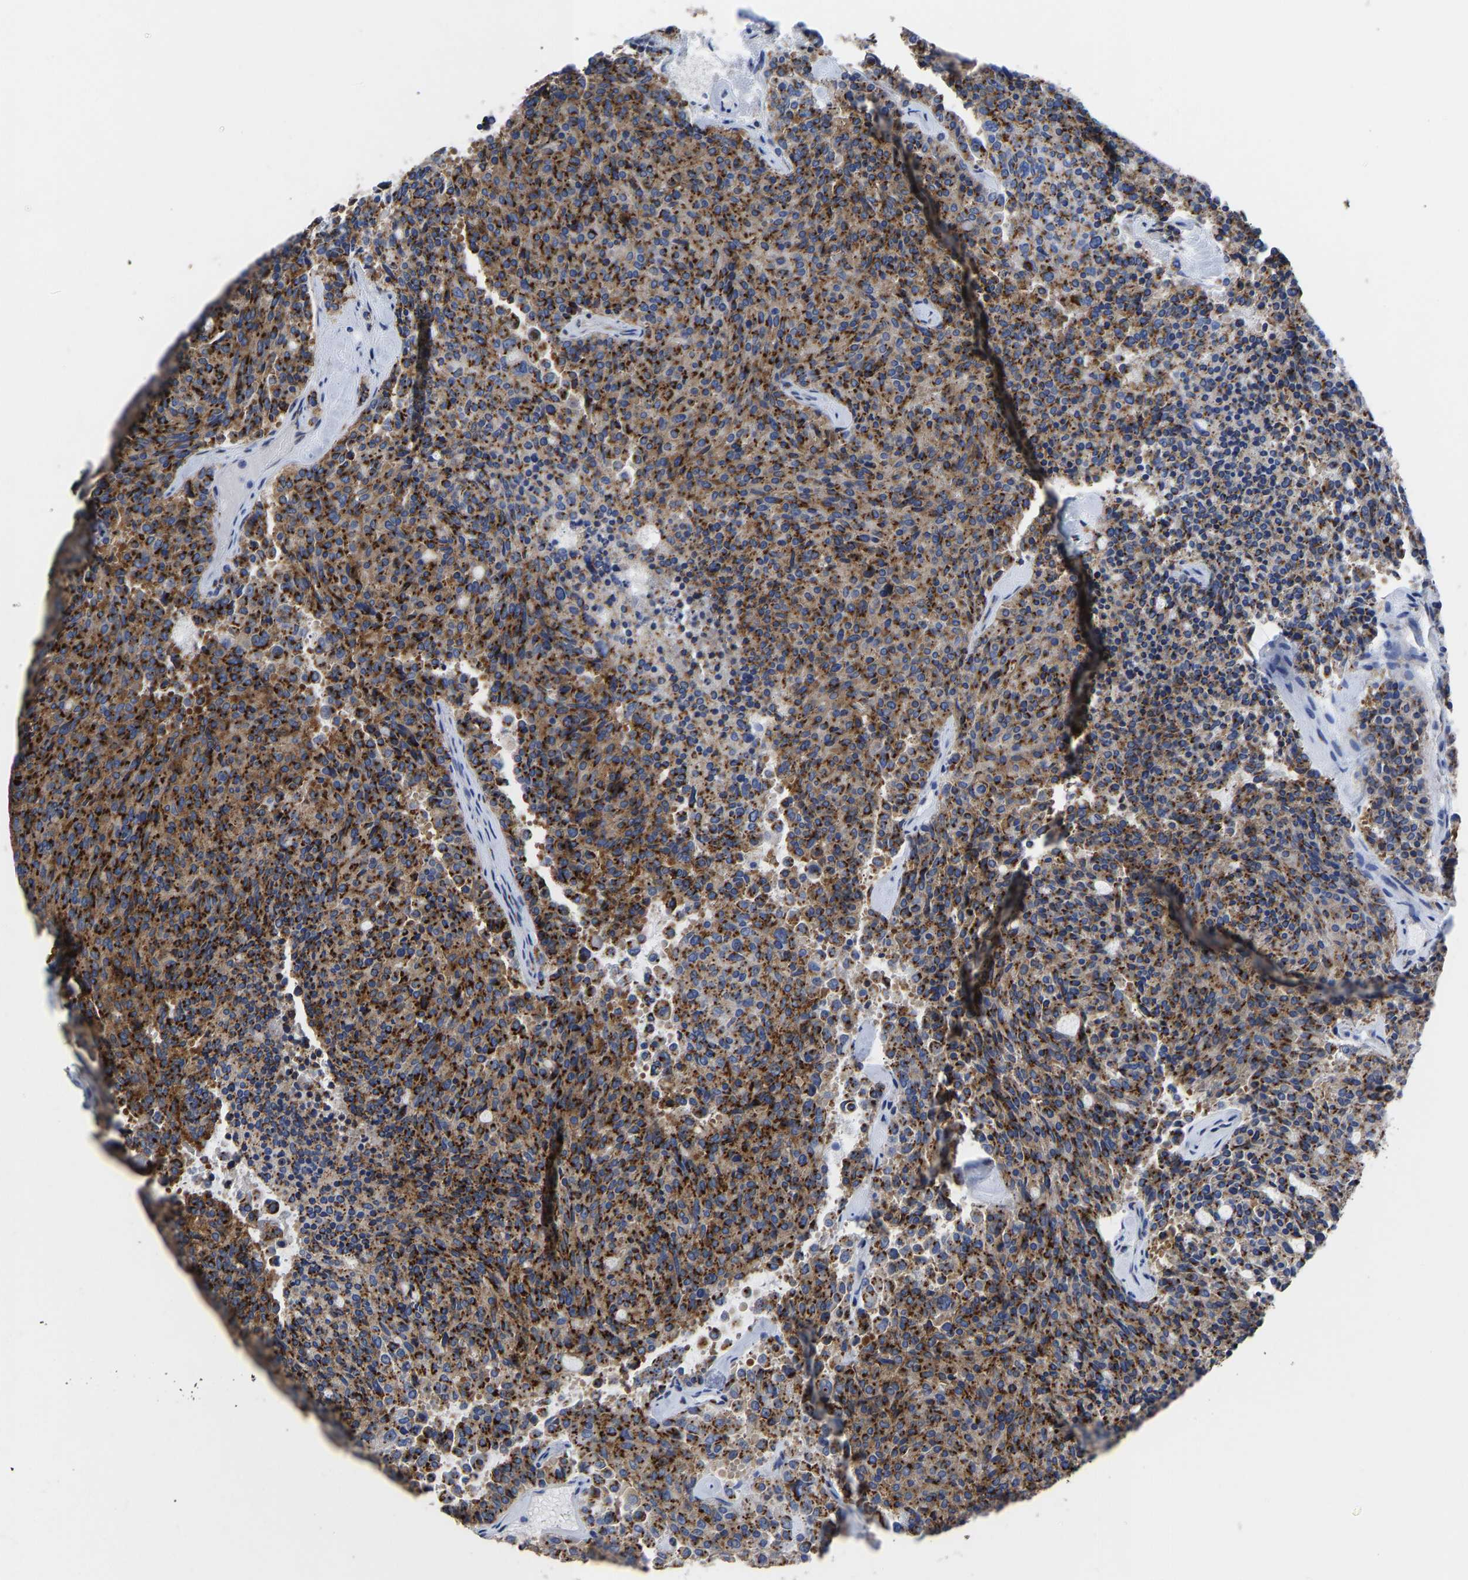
{"staining": {"intensity": "strong", "quantity": ">75%", "location": "cytoplasmic/membranous"}, "tissue": "carcinoid", "cell_type": "Tumor cells", "image_type": "cancer", "snomed": [{"axis": "morphology", "description": "Carcinoid, malignant, NOS"}, {"axis": "topography", "description": "Pancreas"}], "caption": "Protein positivity by immunohistochemistry reveals strong cytoplasmic/membranous expression in about >75% of tumor cells in carcinoid (malignant).", "gene": "TMEM87A", "patient": {"sex": "female", "age": 54}}